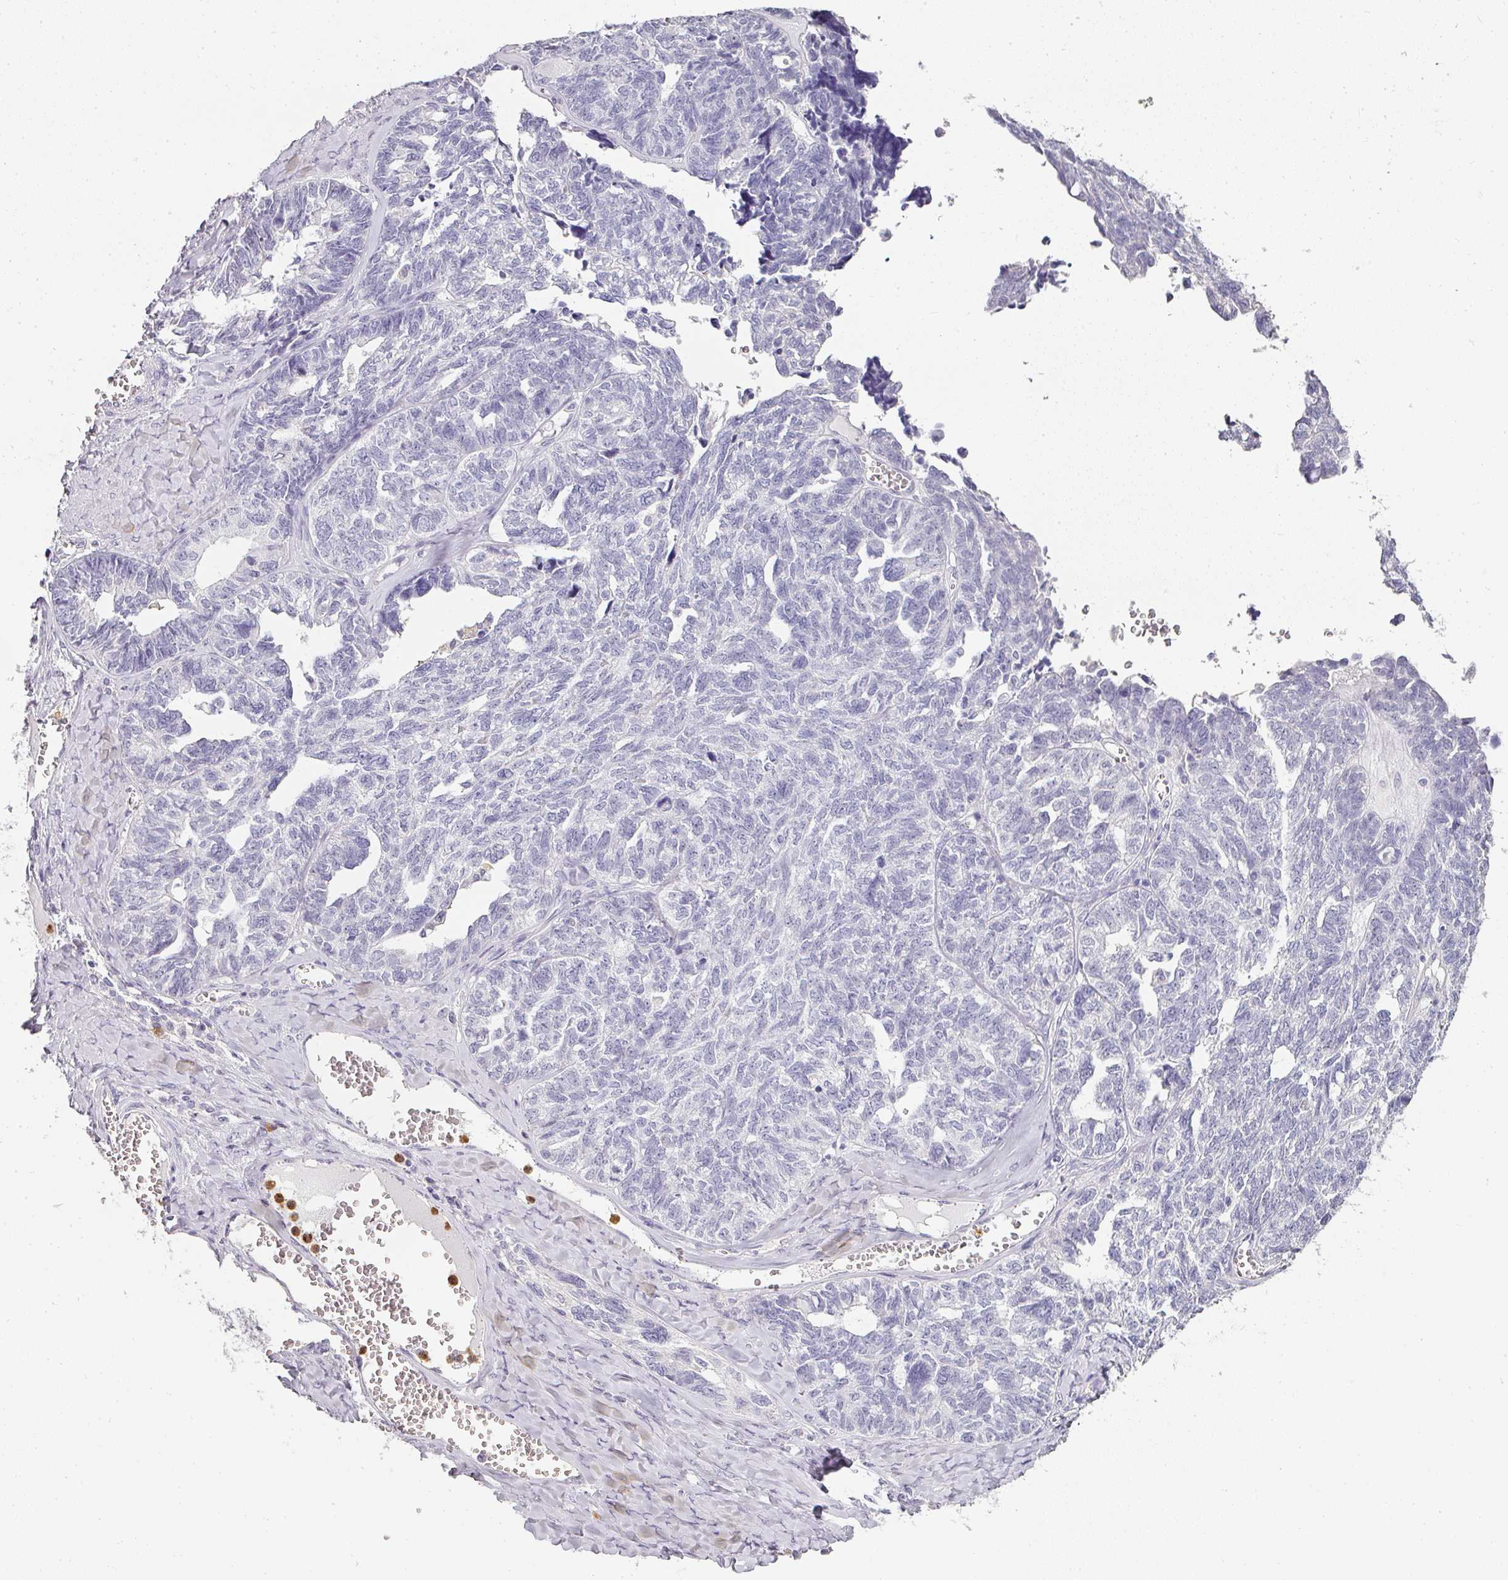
{"staining": {"intensity": "negative", "quantity": "none", "location": "none"}, "tissue": "ovarian cancer", "cell_type": "Tumor cells", "image_type": "cancer", "snomed": [{"axis": "morphology", "description": "Cystadenocarcinoma, serous, NOS"}, {"axis": "topography", "description": "Ovary"}], "caption": "Tumor cells show no significant expression in ovarian serous cystadenocarcinoma.", "gene": "CAMP", "patient": {"sex": "female", "age": 79}}